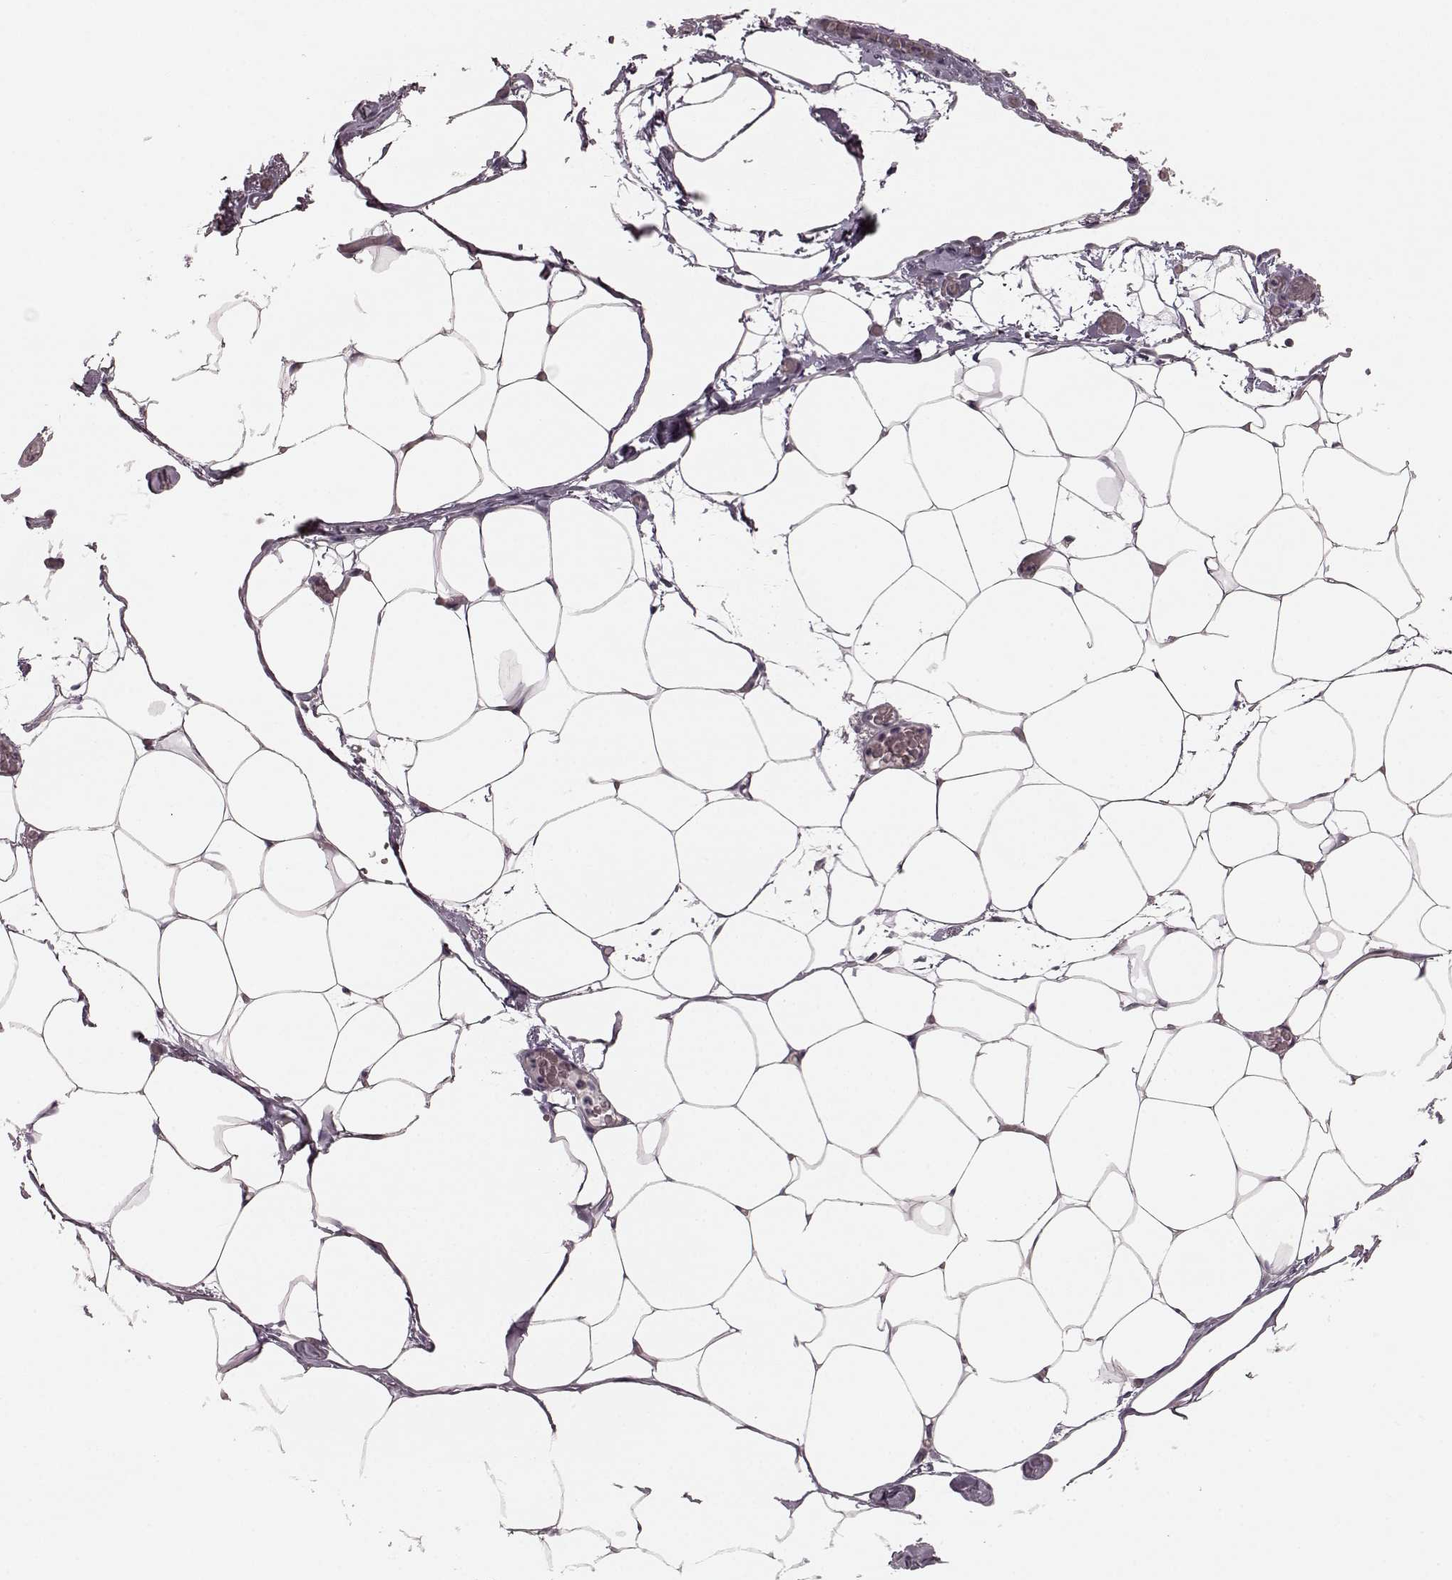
{"staining": {"intensity": "negative", "quantity": "none", "location": "none"}, "tissue": "adipose tissue", "cell_type": "Adipocytes", "image_type": "normal", "snomed": [{"axis": "morphology", "description": "Normal tissue, NOS"}, {"axis": "topography", "description": "Adipose tissue"}], "caption": "Immunohistochemical staining of unremarkable adipose tissue demonstrates no significant positivity in adipocytes. (IHC, brightfield microscopy, high magnification).", "gene": "PDCD1", "patient": {"sex": "male", "age": 57}}